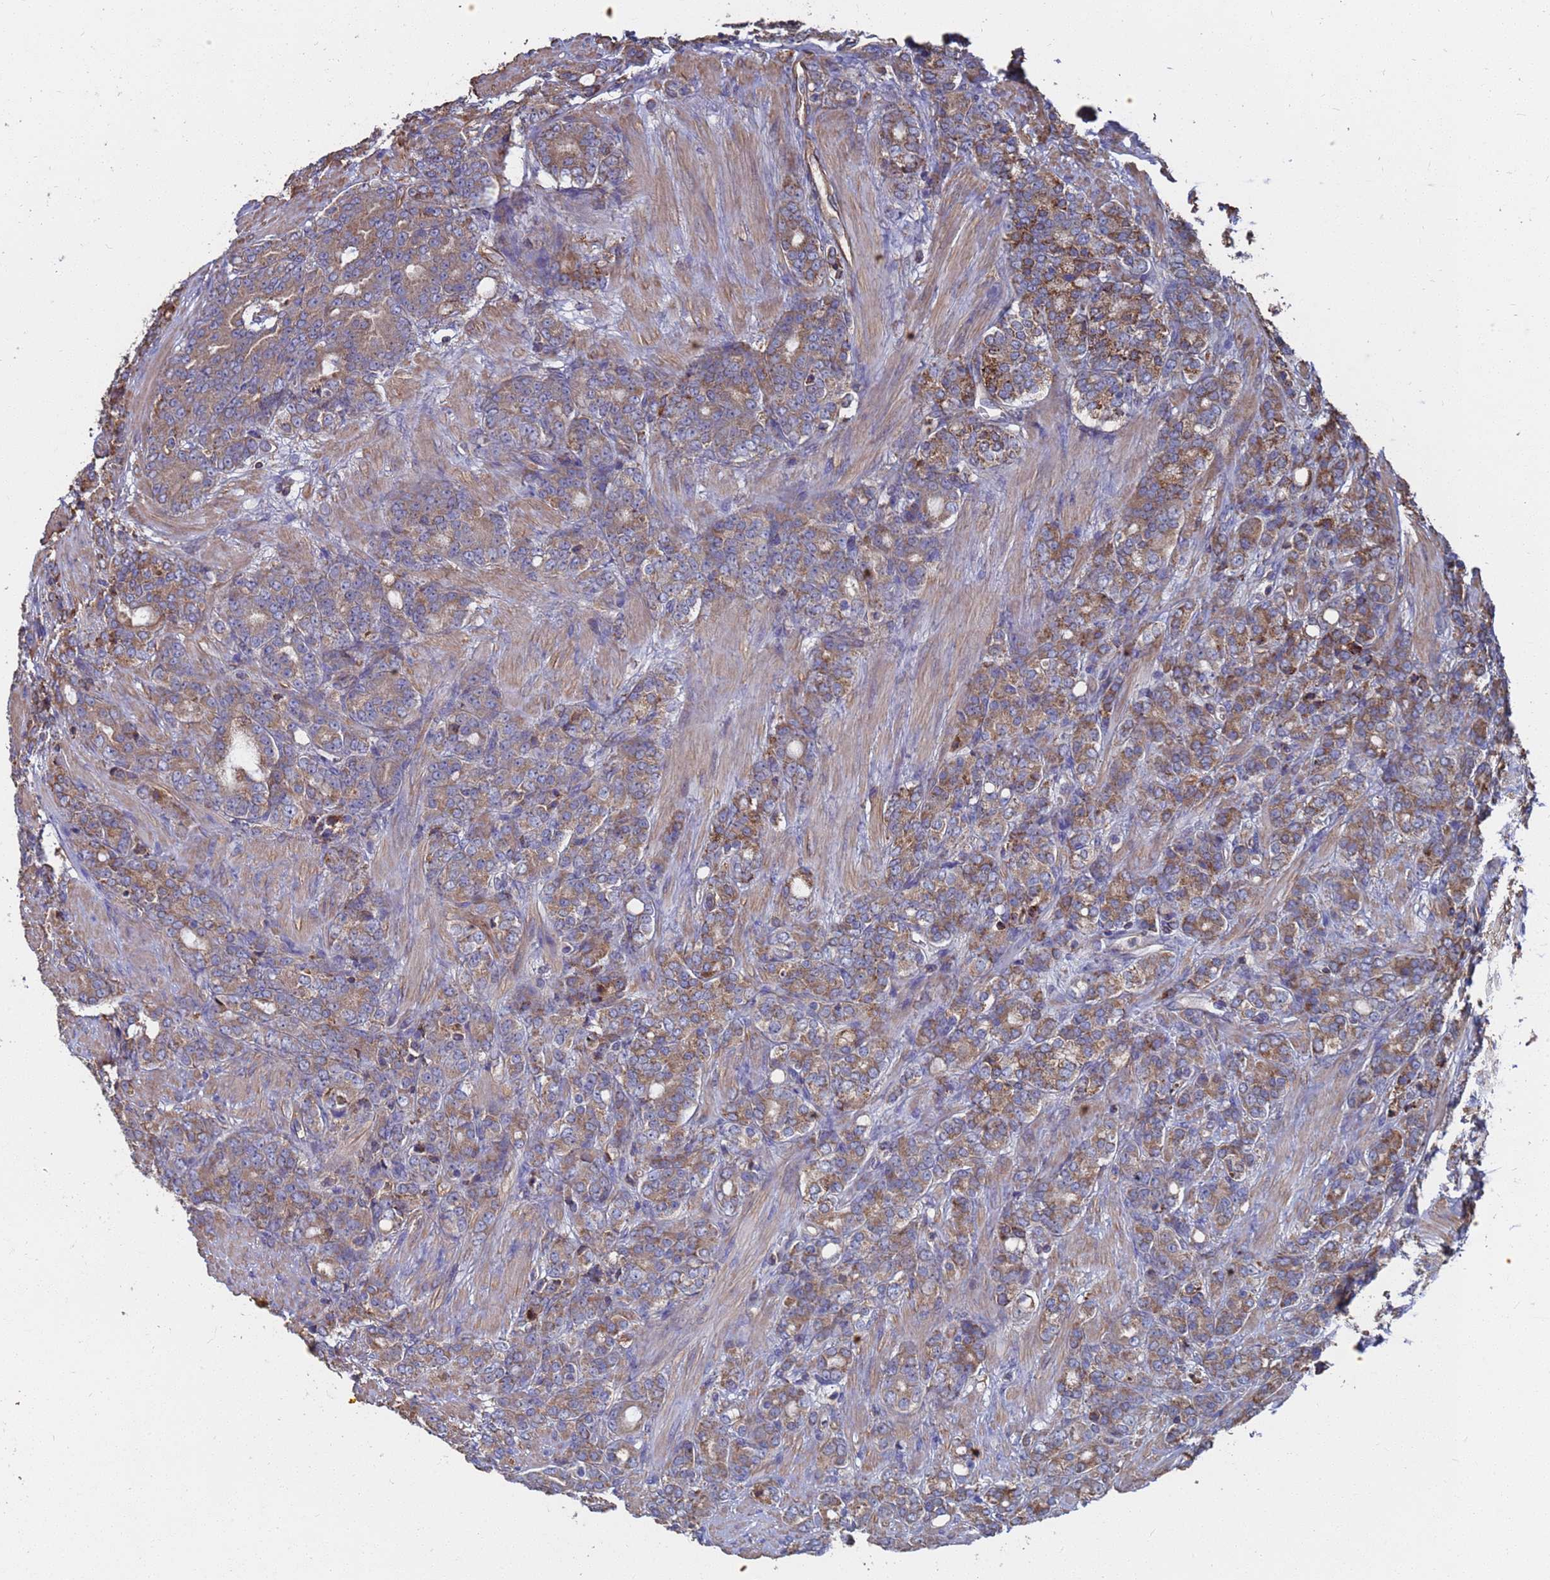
{"staining": {"intensity": "moderate", "quantity": ">75%", "location": "cytoplasmic/membranous"}, "tissue": "prostate cancer", "cell_type": "Tumor cells", "image_type": "cancer", "snomed": [{"axis": "morphology", "description": "Adenocarcinoma, High grade"}, {"axis": "topography", "description": "Prostate"}], "caption": "This is an image of immunohistochemistry (IHC) staining of high-grade adenocarcinoma (prostate), which shows moderate positivity in the cytoplasmic/membranous of tumor cells.", "gene": "PYCR1", "patient": {"sex": "male", "age": 62}}